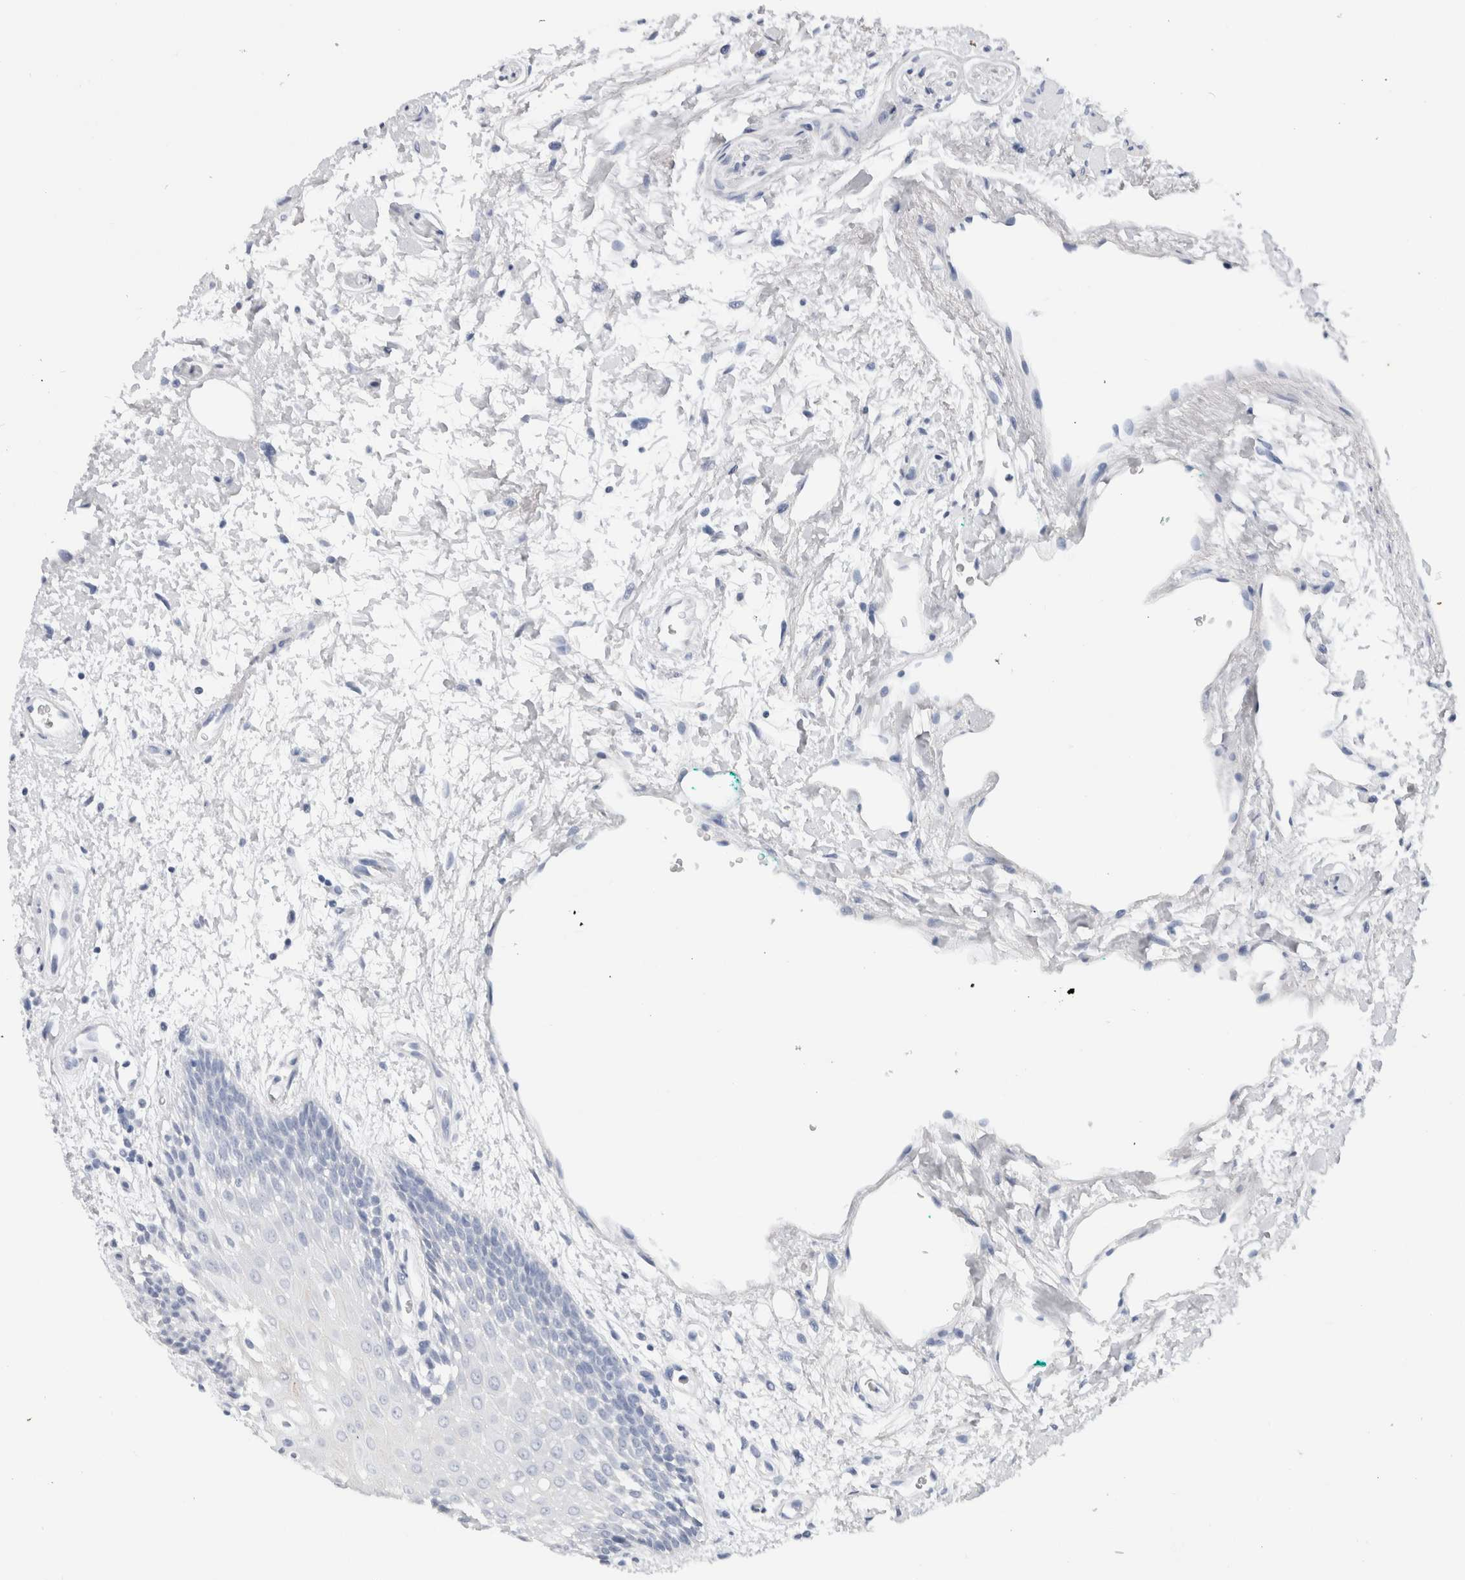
{"staining": {"intensity": "weak", "quantity": "<25%", "location": "cytoplasmic/membranous"}, "tissue": "oral mucosa", "cell_type": "Squamous epithelial cells", "image_type": "normal", "snomed": [{"axis": "morphology", "description": "Normal tissue, NOS"}, {"axis": "topography", "description": "Skeletal muscle"}, {"axis": "topography", "description": "Oral tissue"}, {"axis": "topography", "description": "Peripheral nerve tissue"}], "caption": "The histopathology image shows no staining of squamous epithelial cells in unremarkable oral mucosa. The staining is performed using DAB (3,3'-diaminobenzidine) brown chromogen with nuclei counter-stained in using hematoxylin.", "gene": "CERS3", "patient": {"sex": "female", "age": 84}}